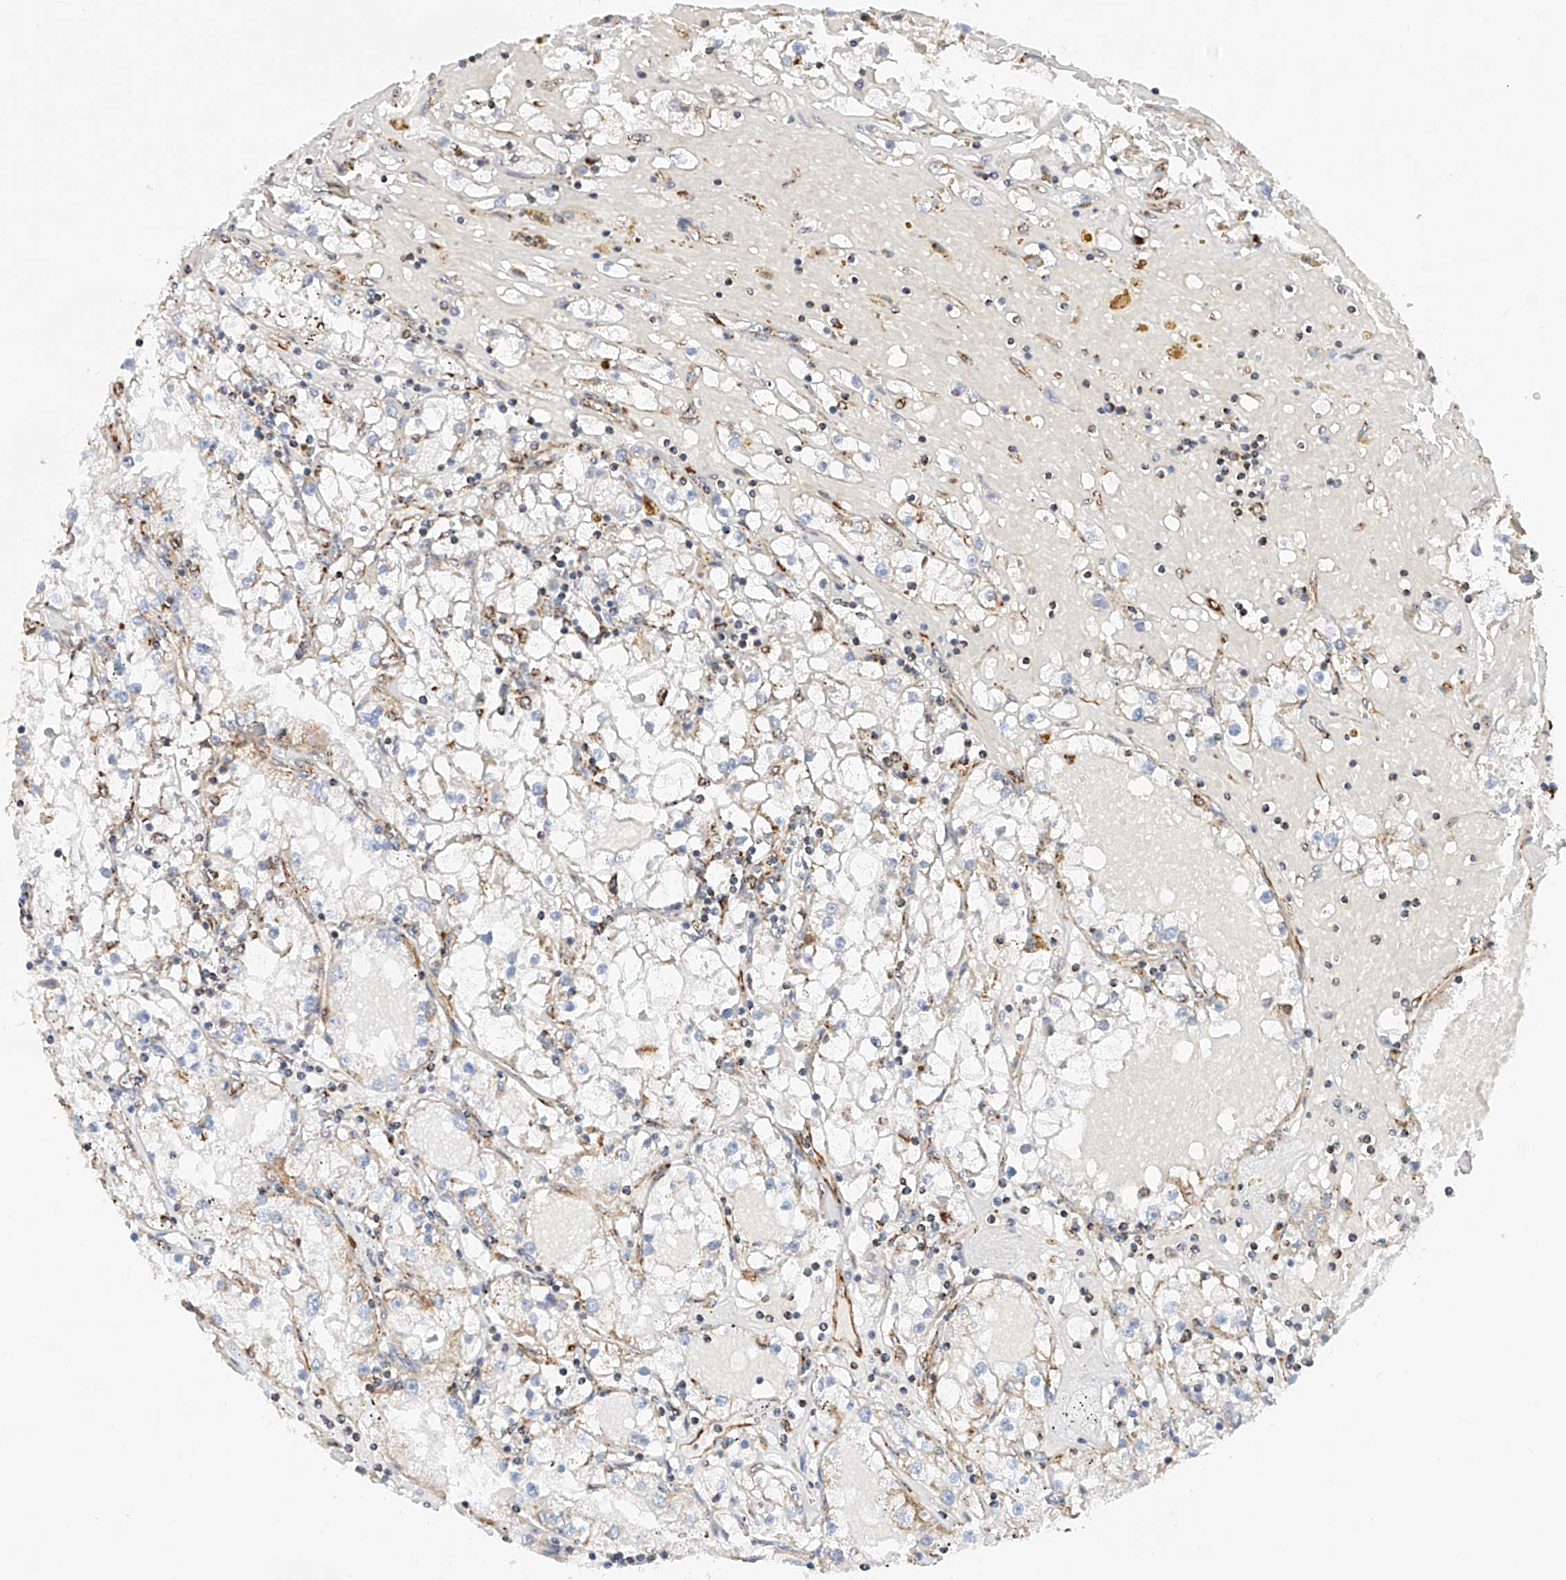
{"staining": {"intensity": "negative", "quantity": "none", "location": "none"}, "tissue": "renal cancer", "cell_type": "Tumor cells", "image_type": "cancer", "snomed": [{"axis": "morphology", "description": "Adenocarcinoma, NOS"}, {"axis": "topography", "description": "Kidney"}], "caption": "Tumor cells are negative for brown protein staining in renal adenocarcinoma.", "gene": "NDUFV3", "patient": {"sex": "male", "age": 56}}